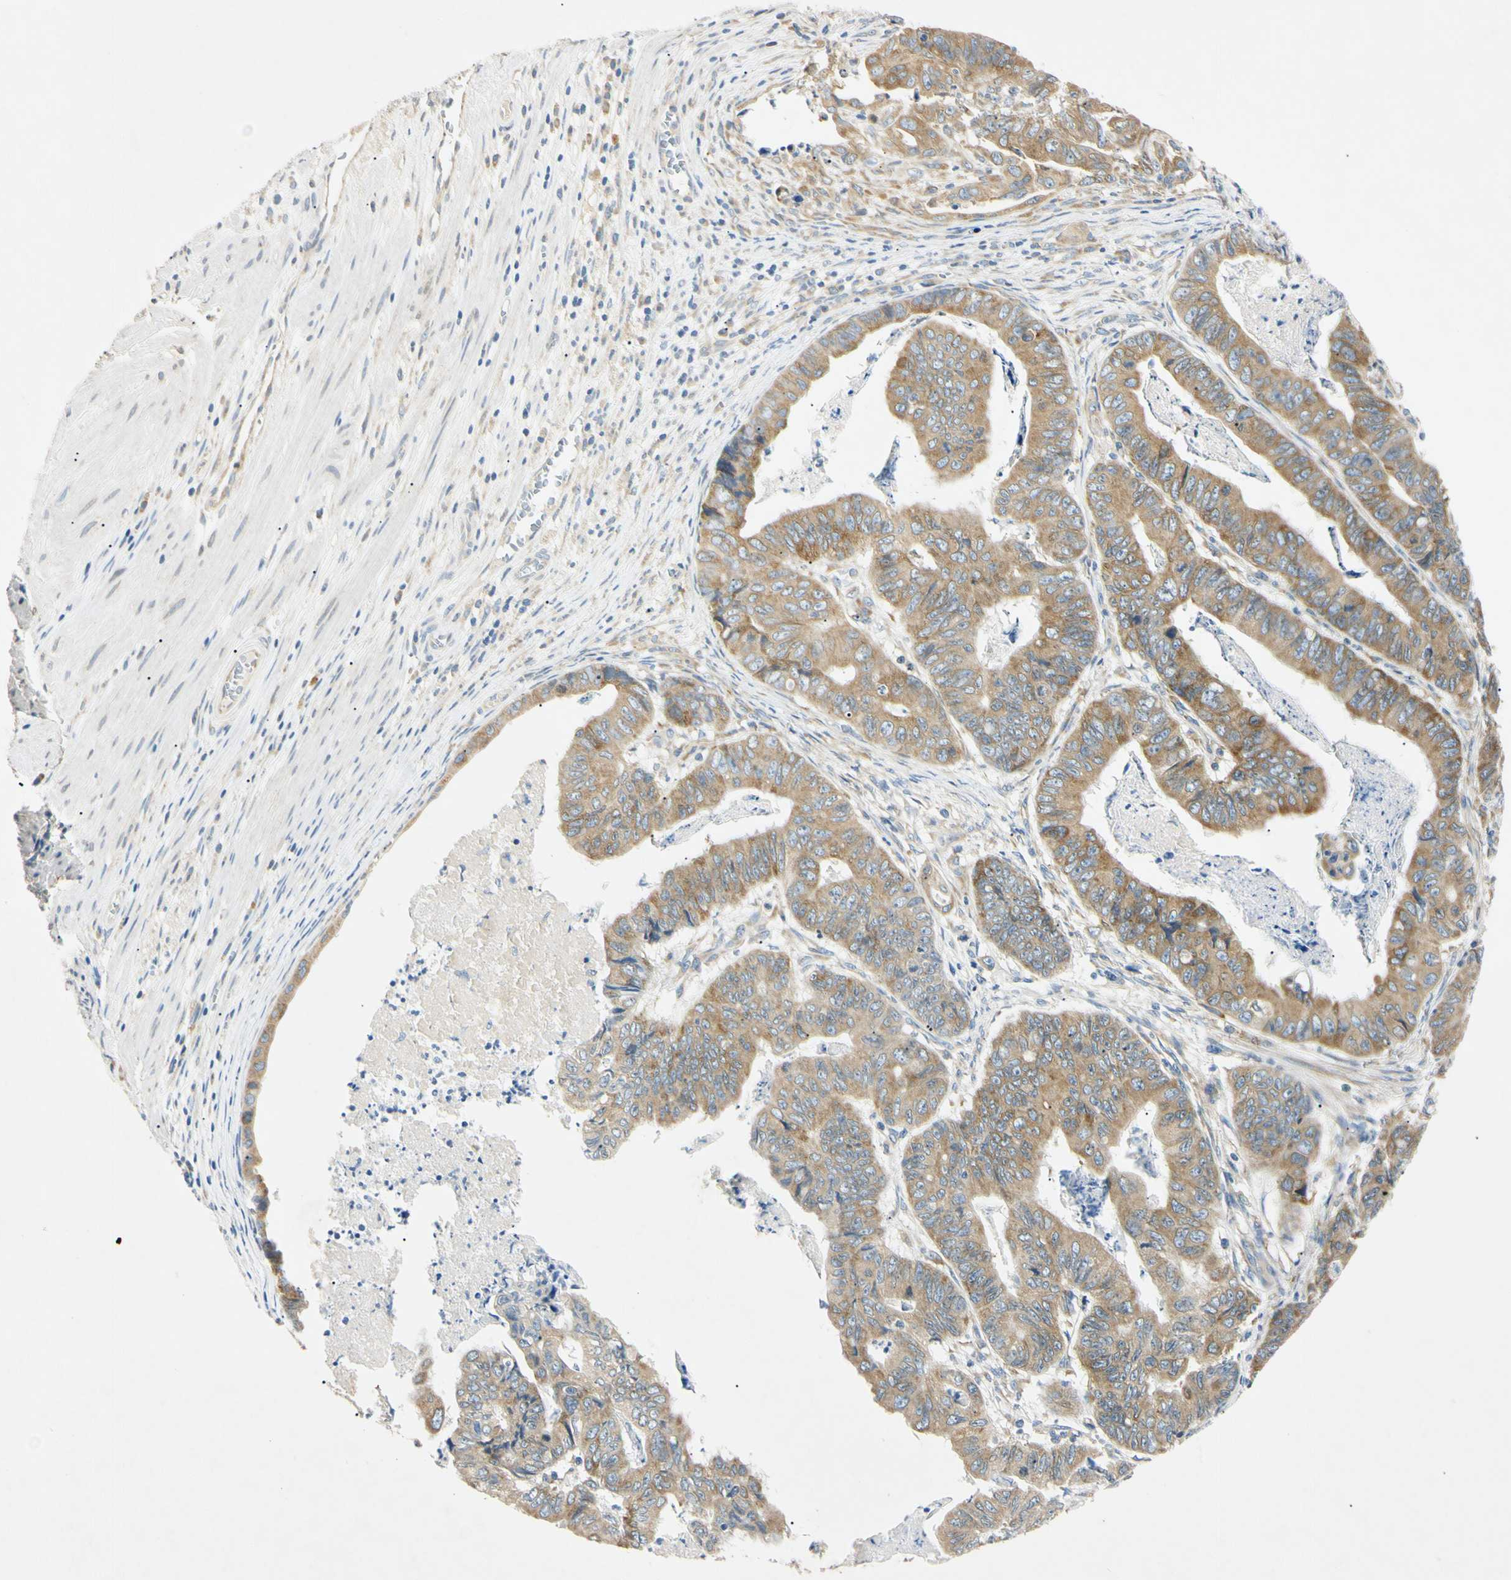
{"staining": {"intensity": "moderate", "quantity": ">75%", "location": "cytoplasmic/membranous"}, "tissue": "stomach cancer", "cell_type": "Tumor cells", "image_type": "cancer", "snomed": [{"axis": "morphology", "description": "Adenocarcinoma, NOS"}, {"axis": "topography", "description": "Stomach, lower"}], "caption": "Protein expression analysis of stomach cancer (adenocarcinoma) exhibits moderate cytoplasmic/membranous expression in about >75% of tumor cells. (brown staining indicates protein expression, while blue staining denotes nuclei).", "gene": "DNAJB12", "patient": {"sex": "male", "age": 77}}